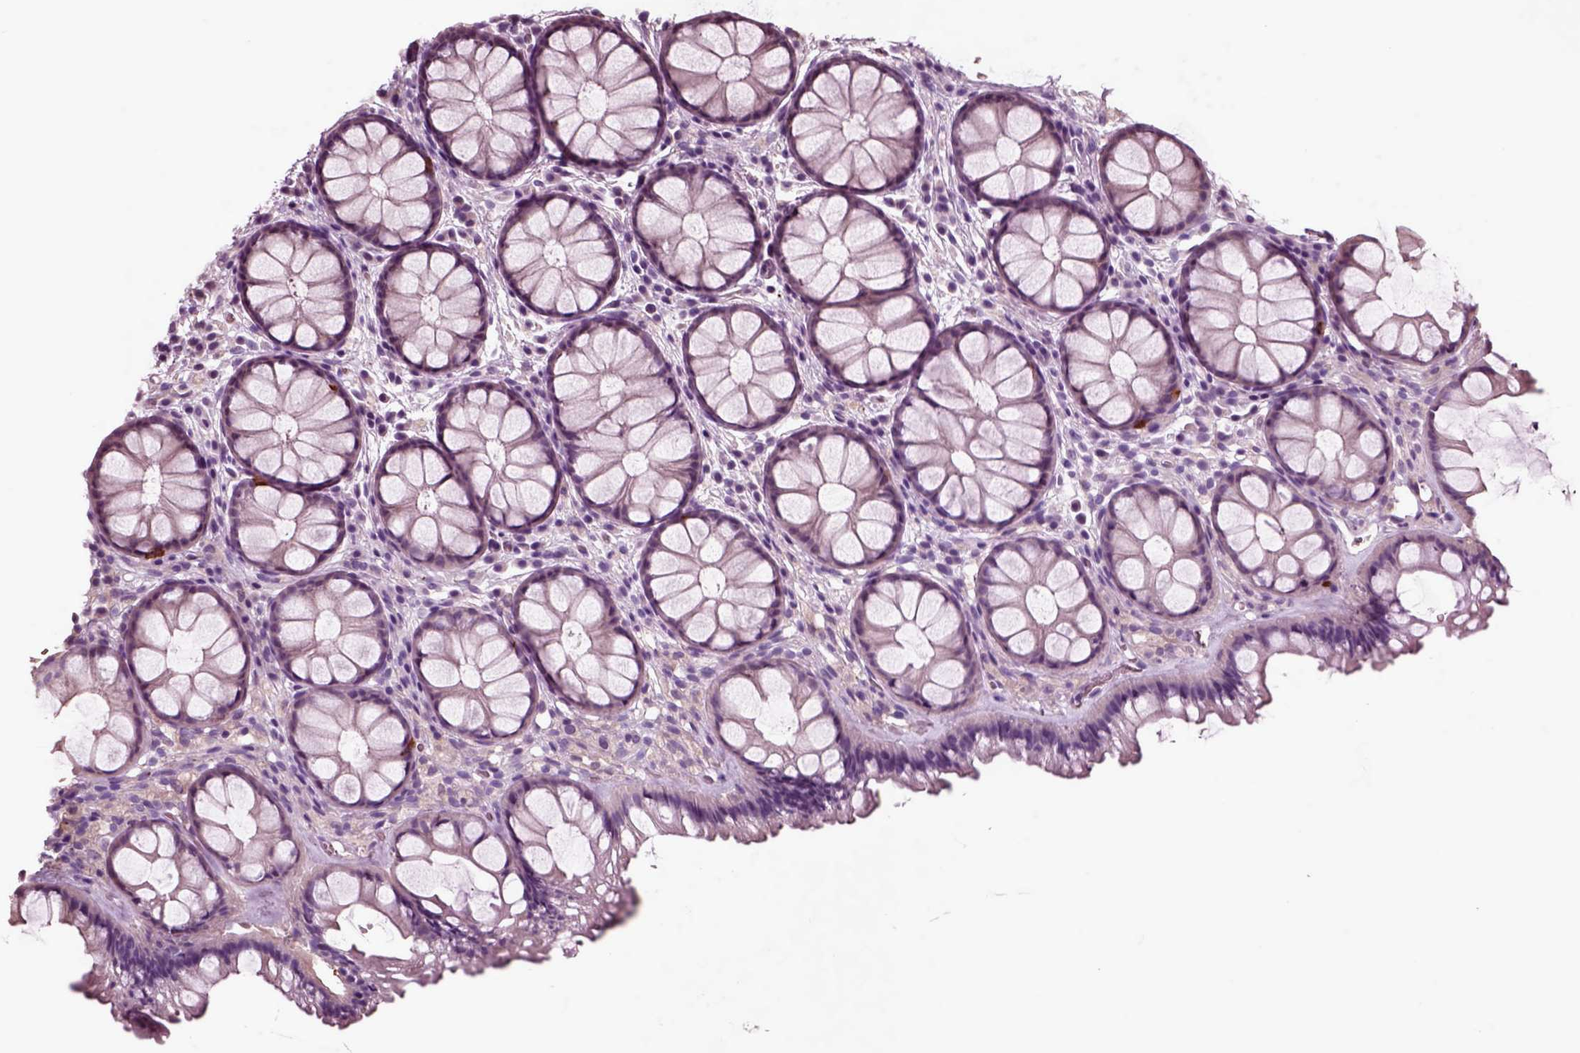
{"staining": {"intensity": "strong", "quantity": "<25%", "location": "cytoplasmic/membranous"}, "tissue": "rectum", "cell_type": "Glandular cells", "image_type": "normal", "snomed": [{"axis": "morphology", "description": "Normal tissue, NOS"}, {"axis": "topography", "description": "Rectum"}], "caption": "Protein staining of normal rectum exhibits strong cytoplasmic/membranous positivity in approximately <25% of glandular cells. (DAB (3,3'-diaminobenzidine) IHC with brightfield microscopy, high magnification).", "gene": "CHGB", "patient": {"sex": "female", "age": 62}}